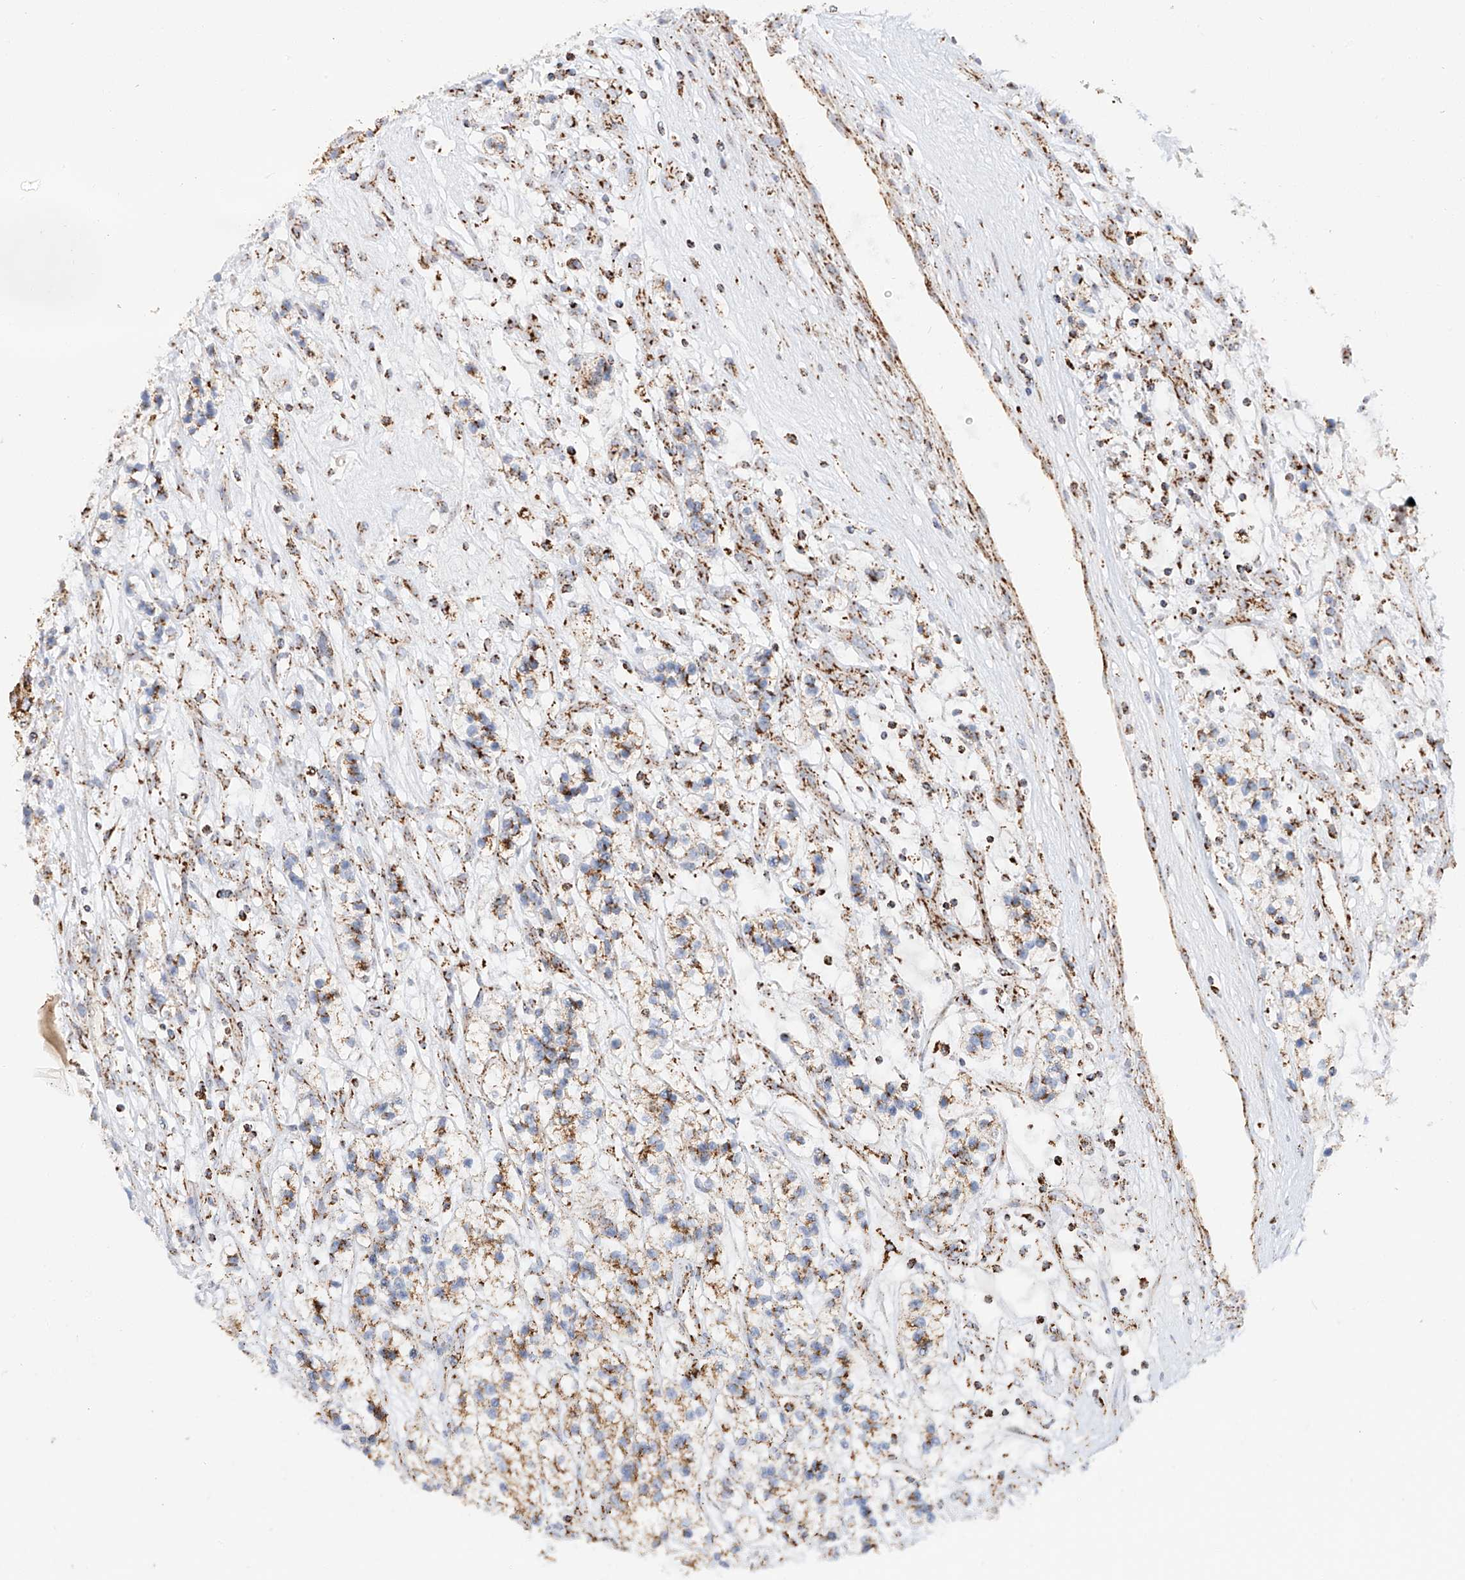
{"staining": {"intensity": "moderate", "quantity": "25%-75%", "location": "cytoplasmic/membranous"}, "tissue": "renal cancer", "cell_type": "Tumor cells", "image_type": "cancer", "snomed": [{"axis": "morphology", "description": "Adenocarcinoma, NOS"}, {"axis": "topography", "description": "Kidney"}], "caption": "Protein staining of renal cancer (adenocarcinoma) tissue displays moderate cytoplasmic/membranous staining in about 25%-75% of tumor cells.", "gene": "TTC27", "patient": {"sex": "female", "age": 57}}